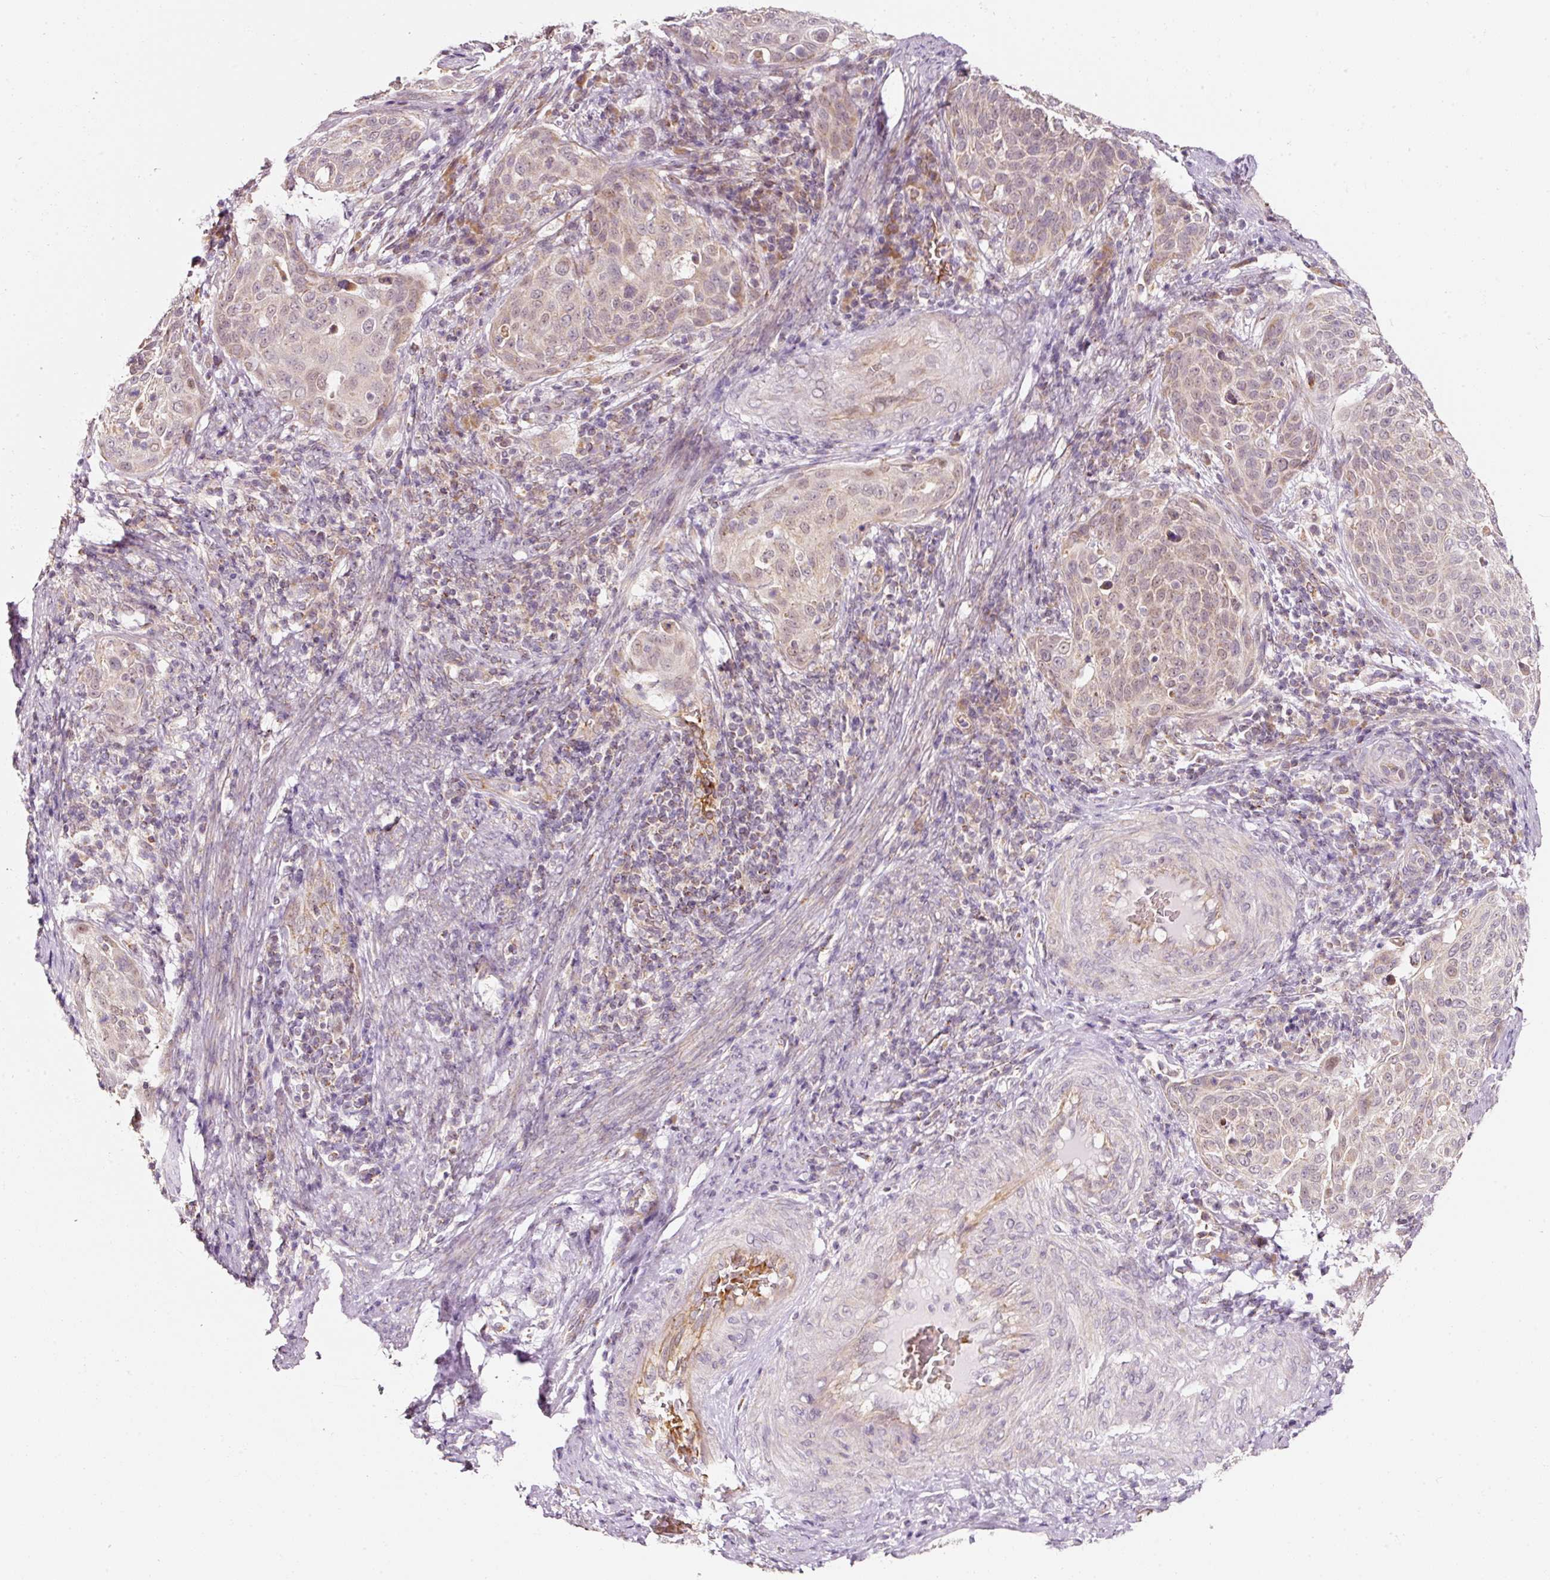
{"staining": {"intensity": "weak", "quantity": "<25%", "location": "cytoplasmic/membranous"}, "tissue": "cervical cancer", "cell_type": "Tumor cells", "image_type": "cancer", "snomed": [{"axis": "morphology", "description": "Squamous cell carcinoma, NOS"}, {"axis": "topography", "description": "Cervix"}], "caption": "A photomicrograph of squamous cell carcinoma (cervical) stained for a protein demonstrates no brown staining in tumor cells.", "gene": "ZNF460", "patient": {"sex": "female", "age": 31}}